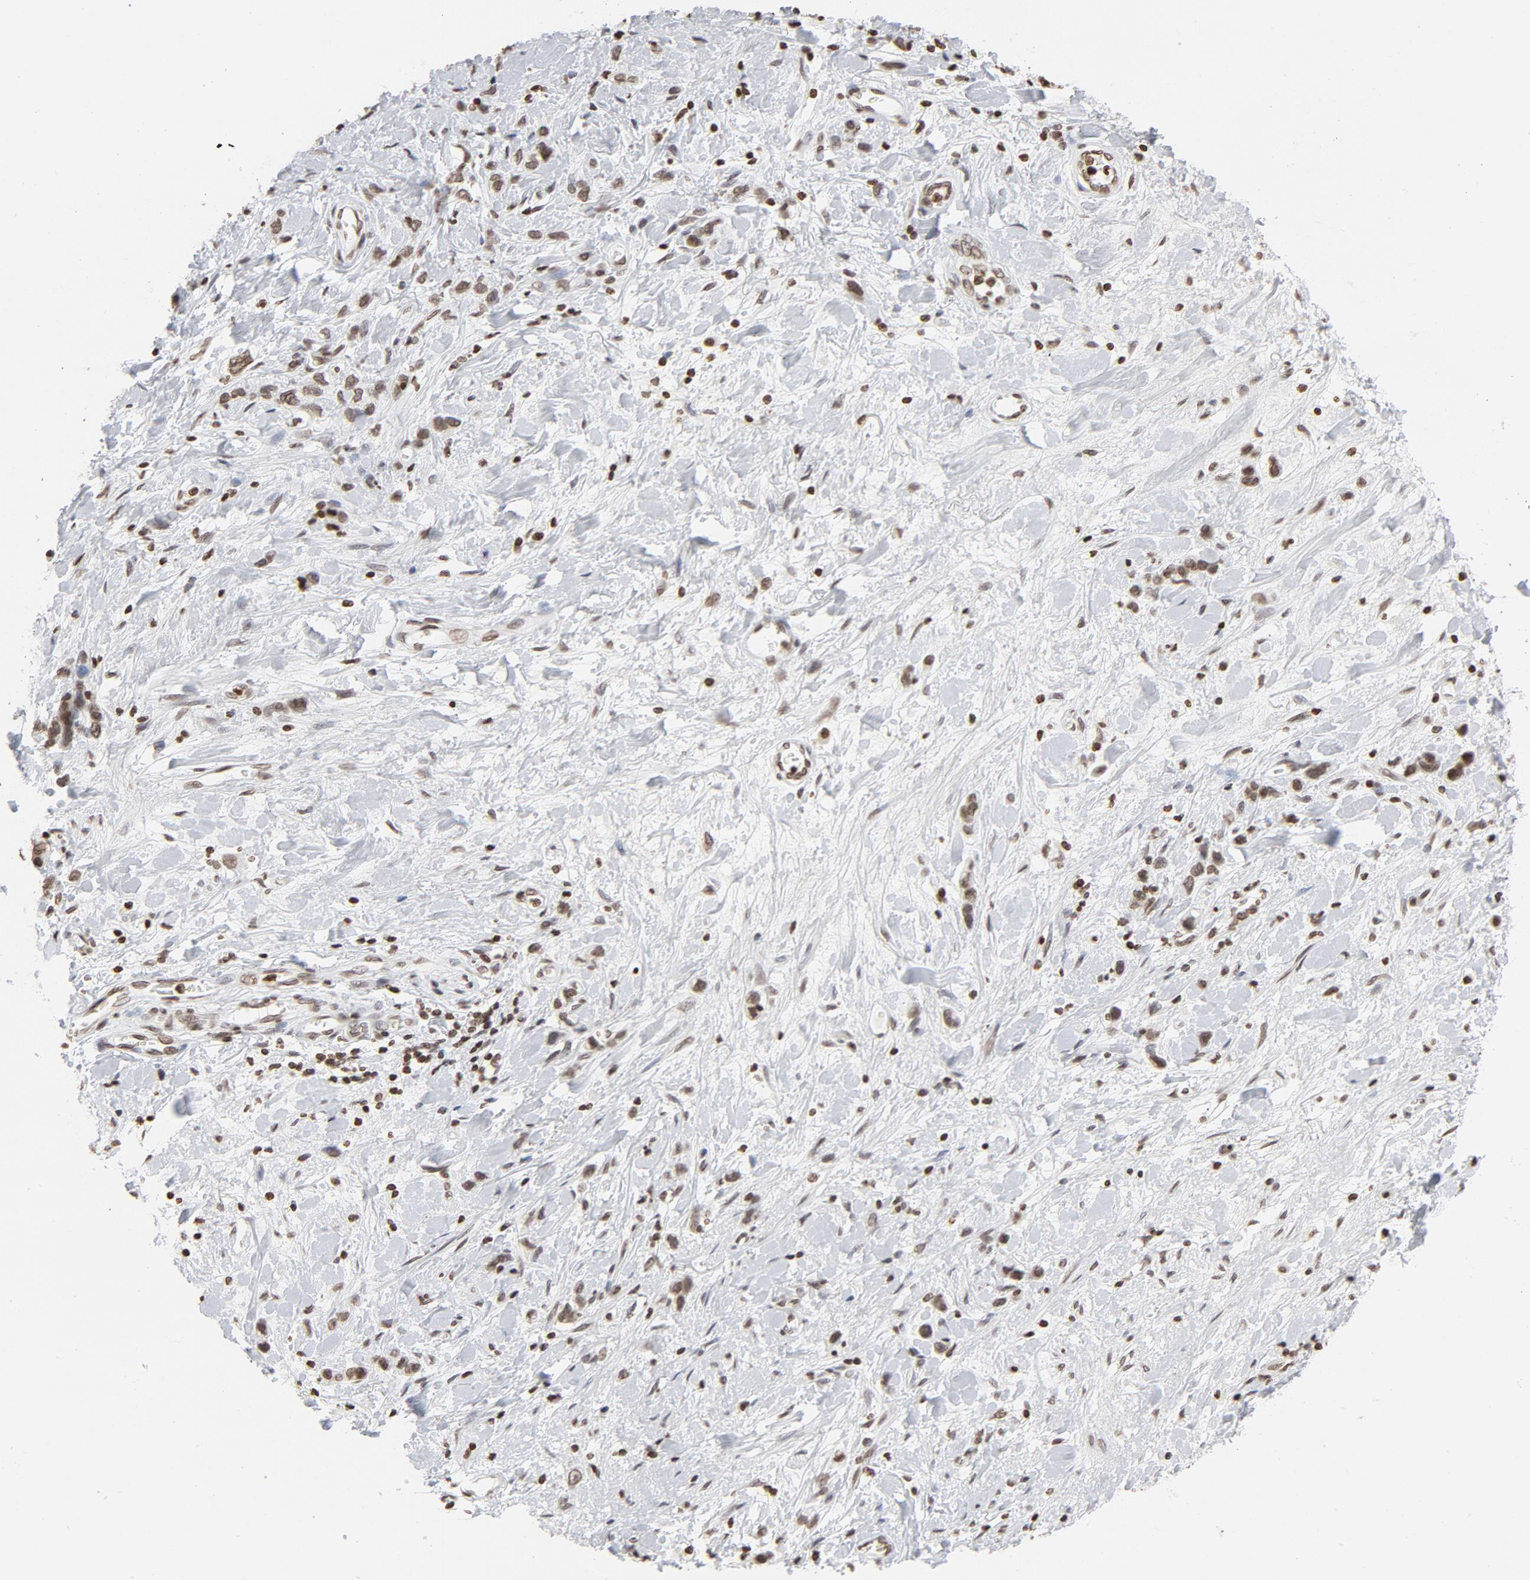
{"staining": {"intensity": "weak", "quantity": ">75%", "location": "nuclear"}, "tissue": "stomach cancer", "cell_type": "Tumor cells", "image_type": "cancer", "snomed": [{"axis": "morphology", "description": "Normal tissue, NOS"}, {"axis": "morphology", "description": "Adenocarcinoma, NOS"}, {"axis": "morphology", "description": "Adenocarcinoma, High grade"}, {"axis": "topography", "description": "Stomach, upper"}, {"axis": "topography", "description": "Stomach"}], "caption": "An immunohistochemistry histopathology image of tumor tissue is shown. Protein staining in brown shows weak nuclear positivity in stomach cancer within tumor cells. (DAB (3,3'-diaminobenzidine) = brown stain, brightfield microscopy at high magnification).", "gene": "H2AC12", "patient": {"sex": "female", "age": 65}}